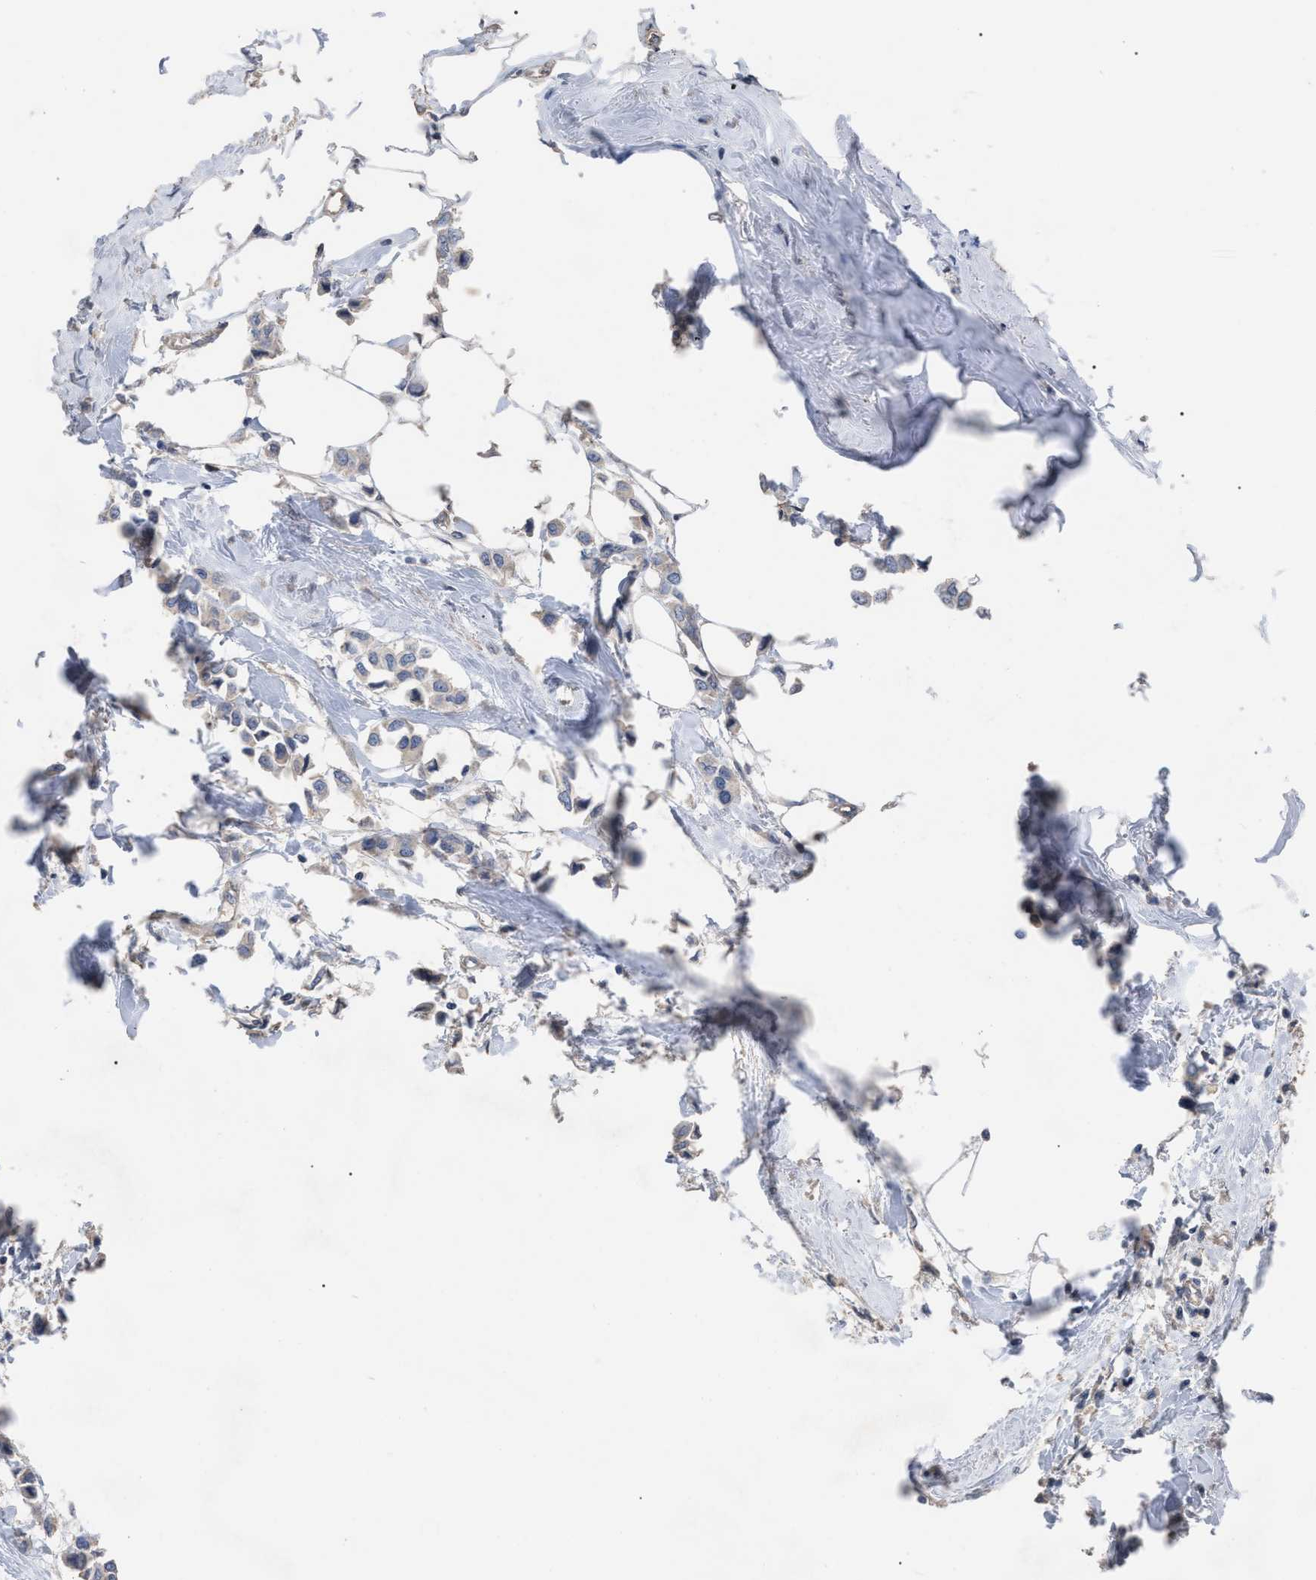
{"staining": {"intensity": "weak", "quantity": "<25%", "location": "cytoplasmic/membranous"}, "tissue": "breast cancer", "cell_type": "Tumor cells", "image_type": "cancer", "snomed": [{"axis": "morphology", "description": "Lobular carcinoma"}, {"axis": "topography", "description": "Breast"}], "caption": "Immunohistochemical staining of breast cancer (lobular carcinoma) reveals no significant positivity in tumor cells. (Stains: DAB IHC with hematoxylin counter stain, Microscopy: brightfield microscopy at high magnification).", "gene": "BTN2A1", "patient": {"sex": "female", "age": 51}}